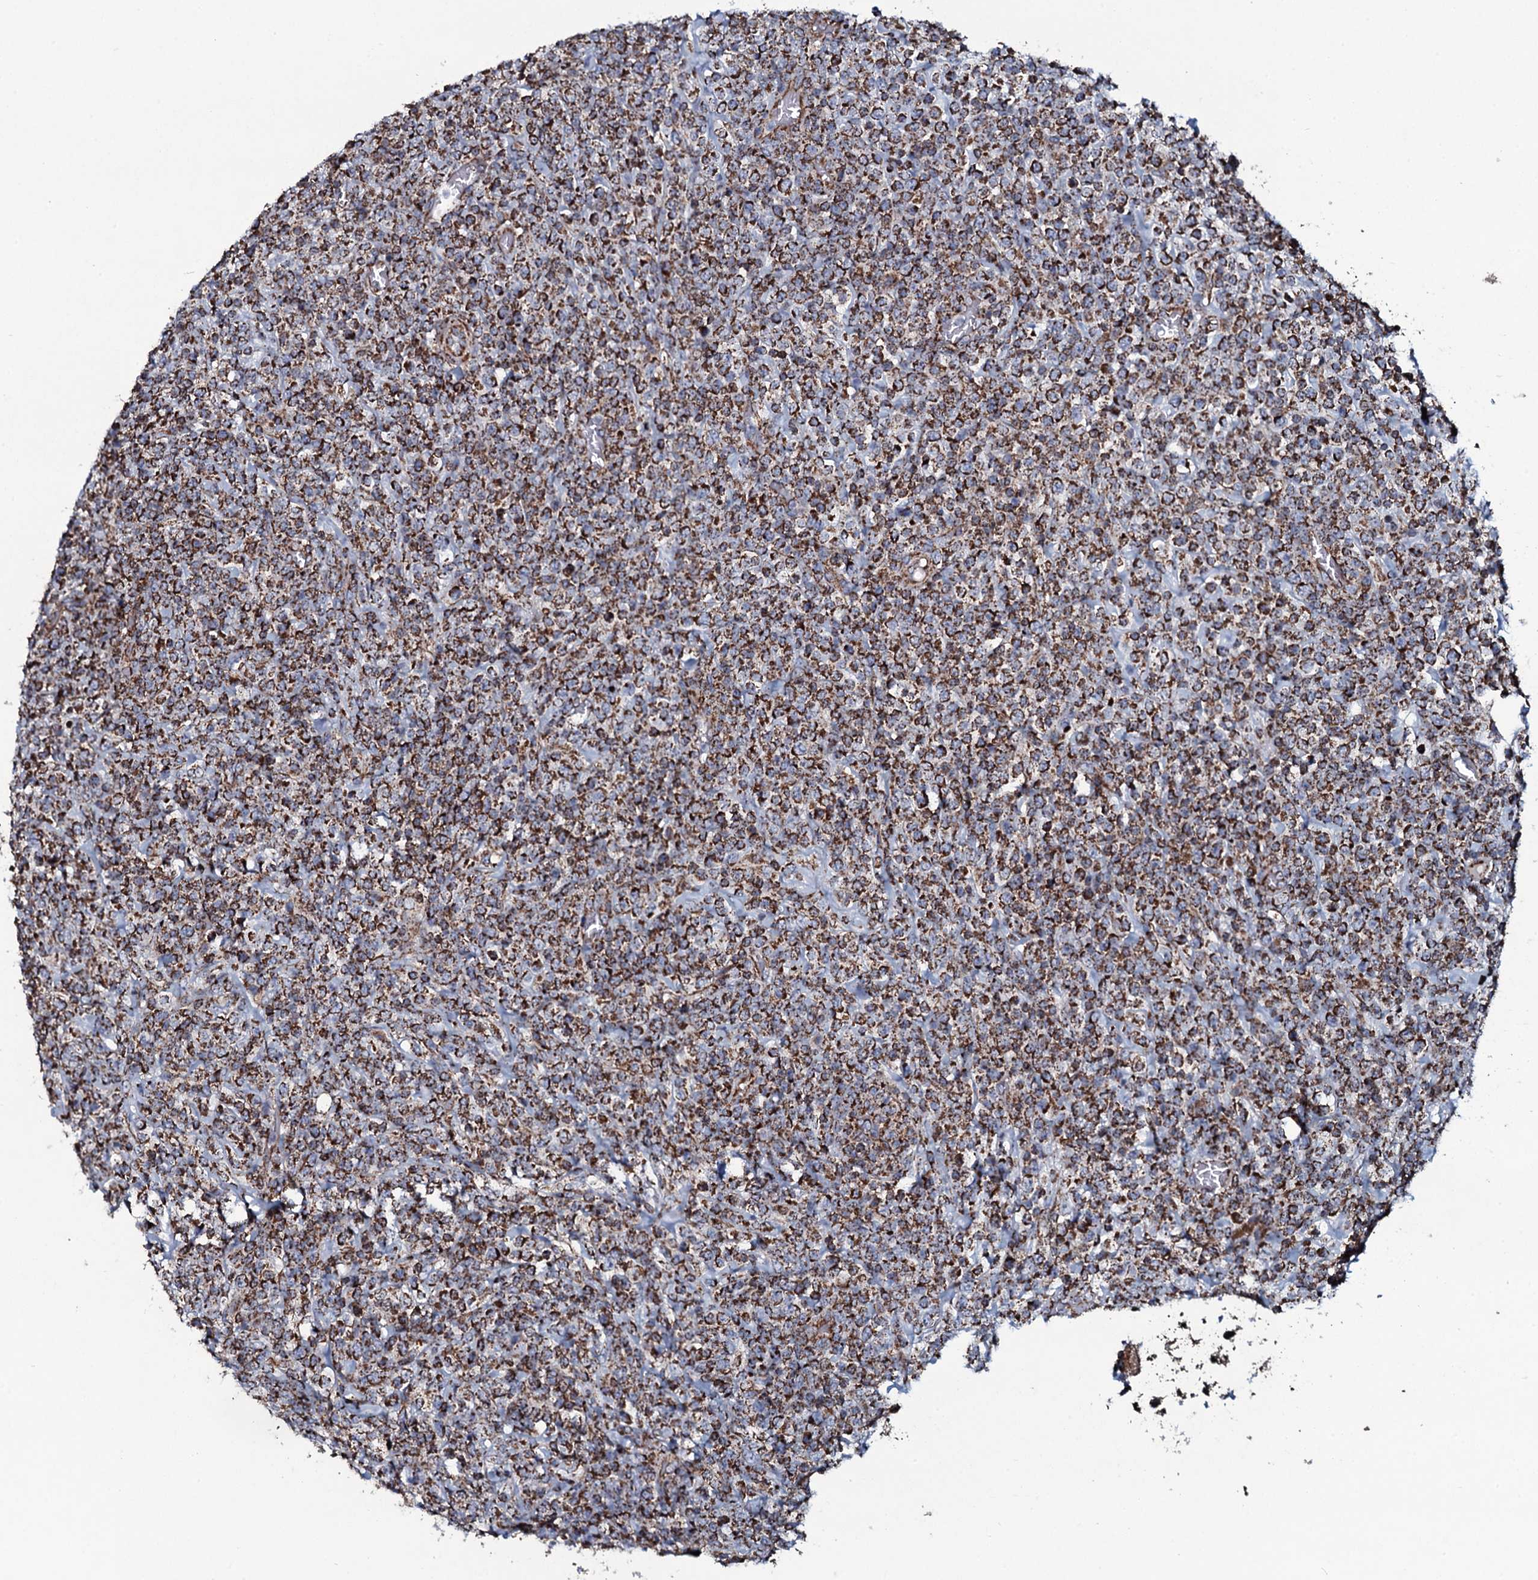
{"staining": {"intensity": "strong", "quantity": ">75%", "location": "cytoplasmic/membranous"}, "tissue": "lymphoma", "cell_type": "Tumor cells", "image_type": "cancer", "snomed": [{"axis": "morphology", "description": "Malignant lymphoma, non-Hodgkin's type, High grade"}, {"axis": "topography", "description": "Colon"}], "caption": "High-grade malignant lymphoma, non-Hodgkin's type stained for a protein shows strong cytoplasmic/membranous positivity in tumor cells. (DAB (3,3'-diaminobenzidine) IHC, brown staining for protein, blue staining for nuclei).", "gene": "EVC2", "patient": {"sex": "female", "age": 53}}